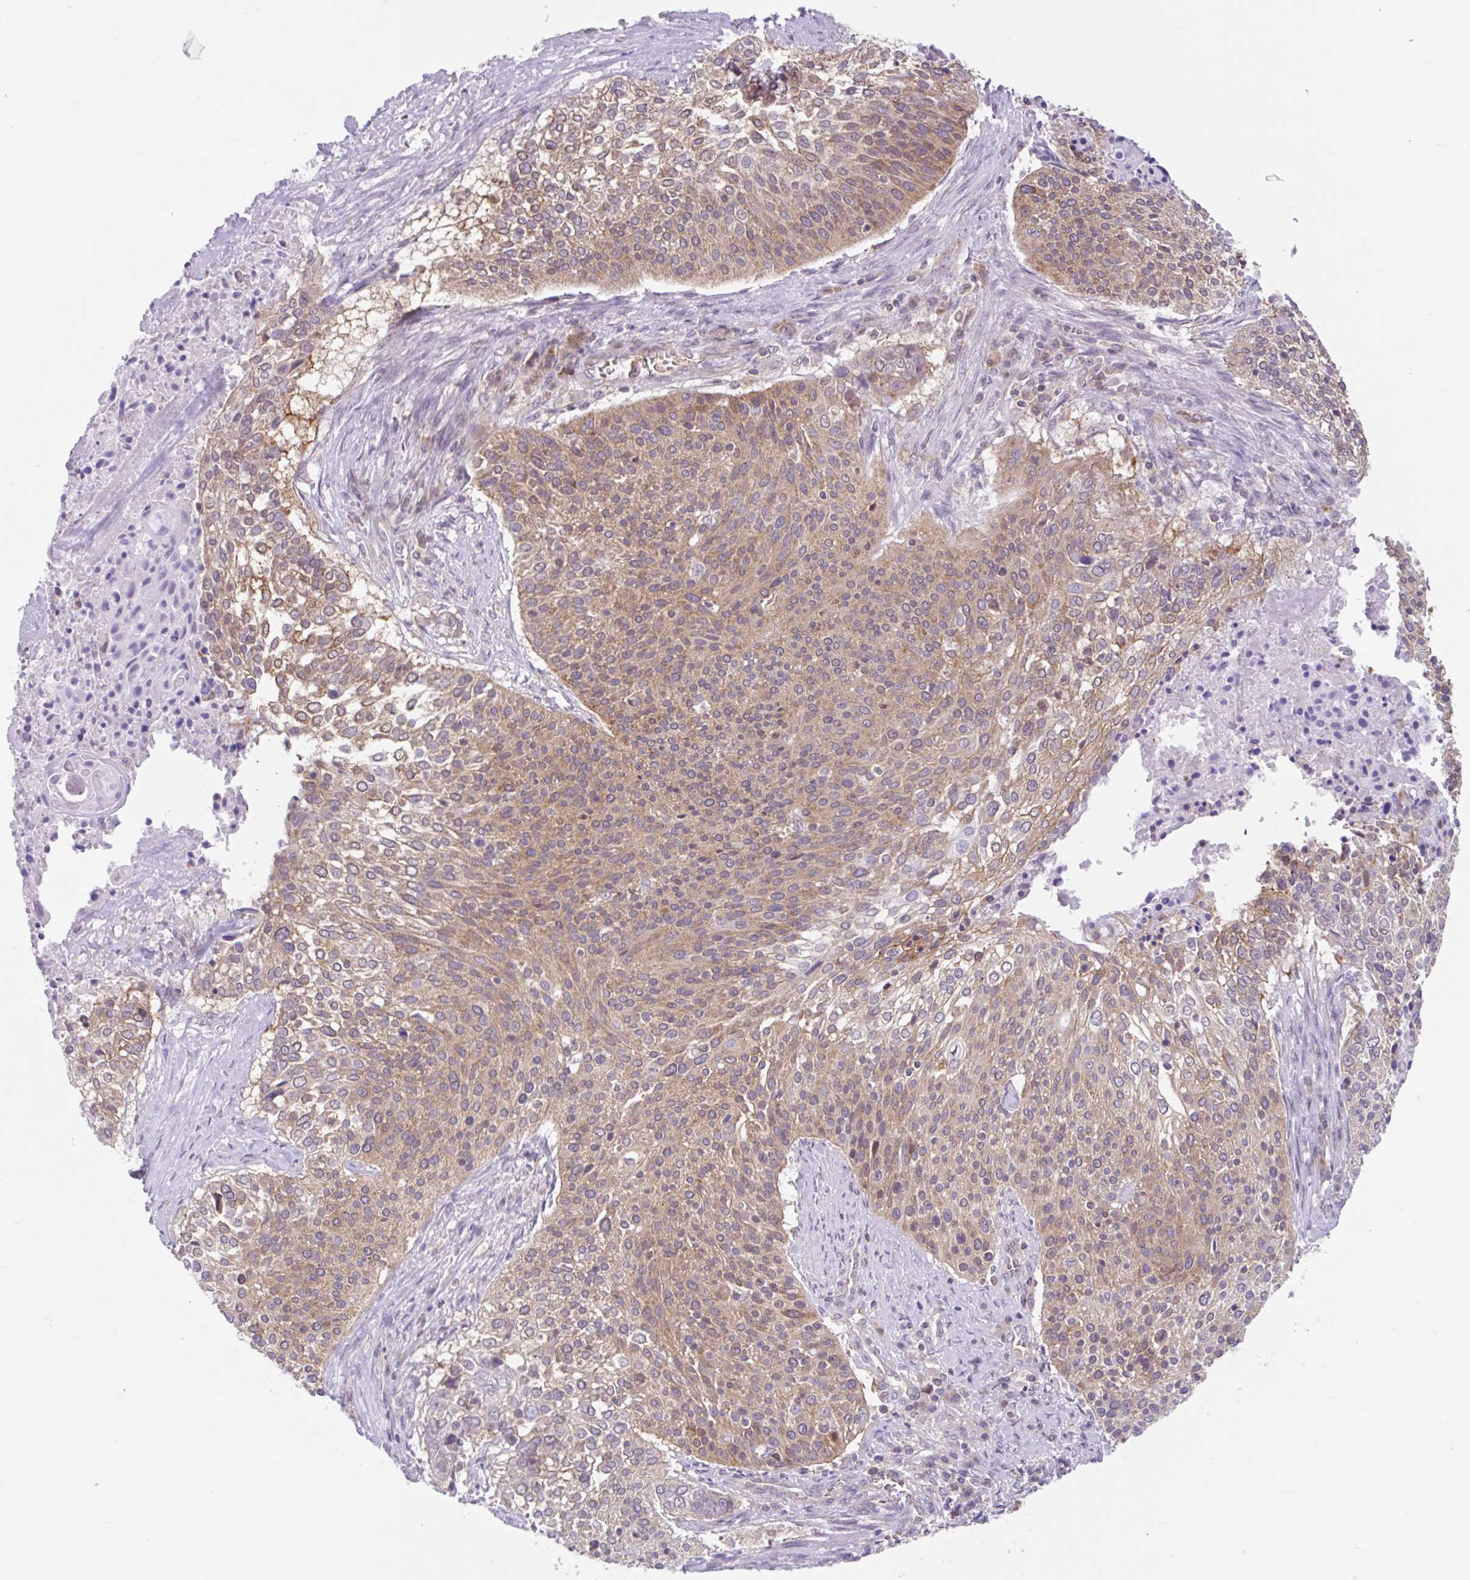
{"staining": {"intensity": "moderate", "quantity": "25%-75%", "location": "cytoplasmic/membranous"}, "tissue": "cervical cancer", "cell_type": "Tumor cells", "image_type": "cancer", "snomed": [{"axis": "morphology", "description": "Squamous cell carcinoma, NOS"}, {"axis": "topography", "description": "Cervix"}], "caption": "An image of human cervical squamous cell carcinoma stained for a protein demonstrates moderate cytoplasmic/membranous brown staining in tumor cells.", "gene": "RALBP1", "patient": {"sex": "female", "age": 31}}